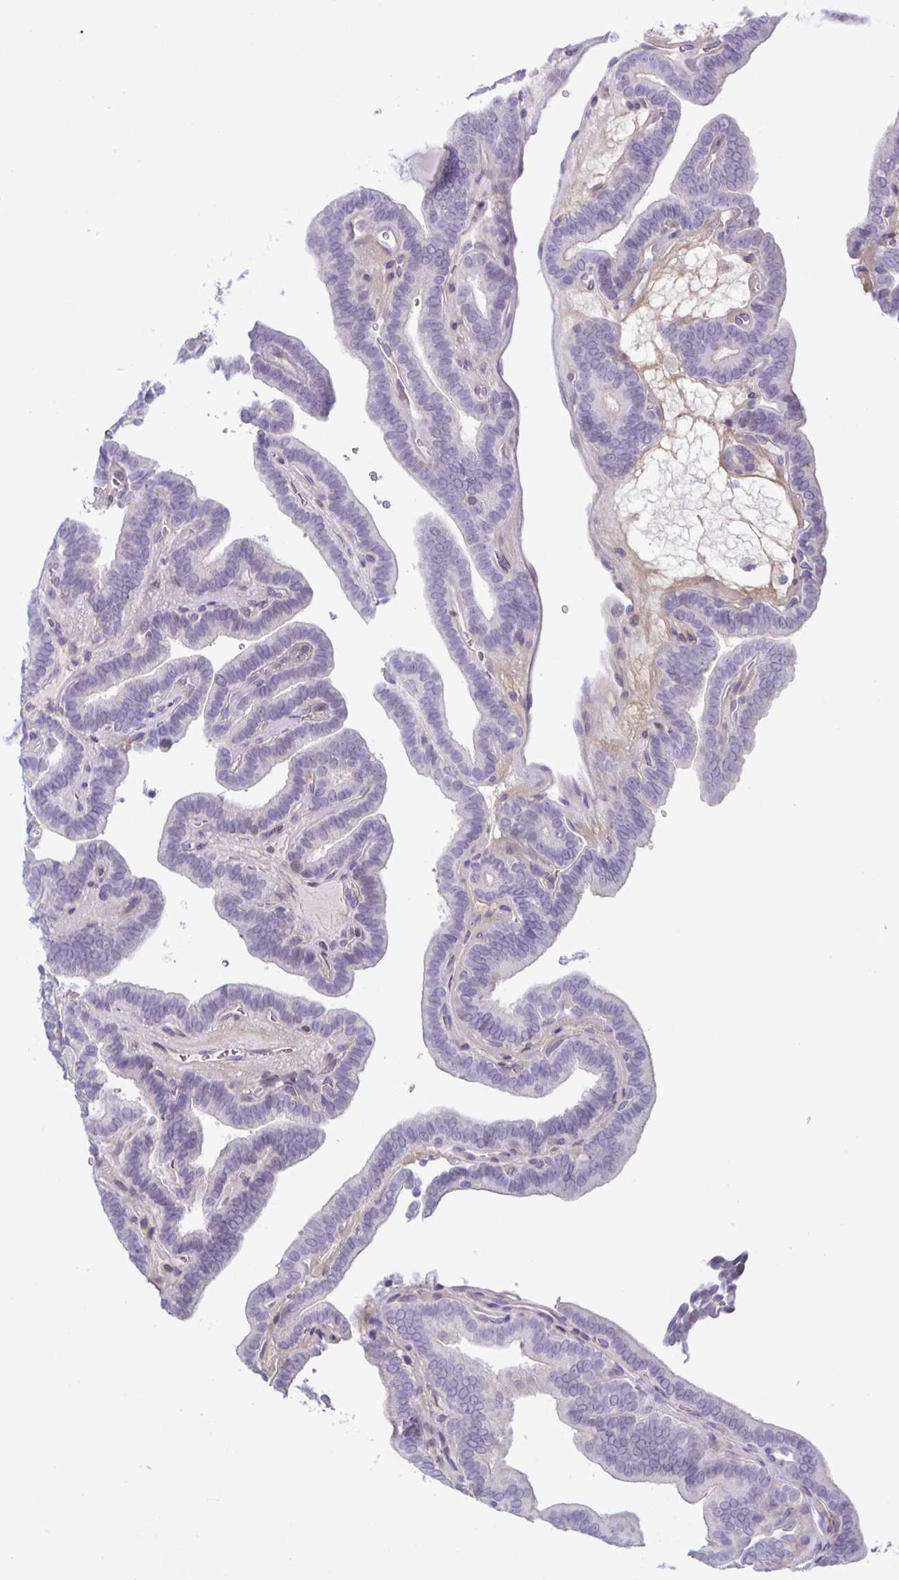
{"staining": {"intensity": "negative", "quantity": "none", "location": "none"}, "tissue": "thyroid cancer", "cell_type": "Tumor cells", "image_type": "cancer", "snomed": [{"axis": "morphology", "description": "Papillary adenocarcinoma, NOS"}, {"axis": "topography", "description": "Thyroid gland"}], "caption": "Thyroid cancer (papillary adenocarcinoma) stained for a protein using IHC shows no staining tumor cells.", "gene": "STK26", "patient": {"sex": "female", "age": 21}}